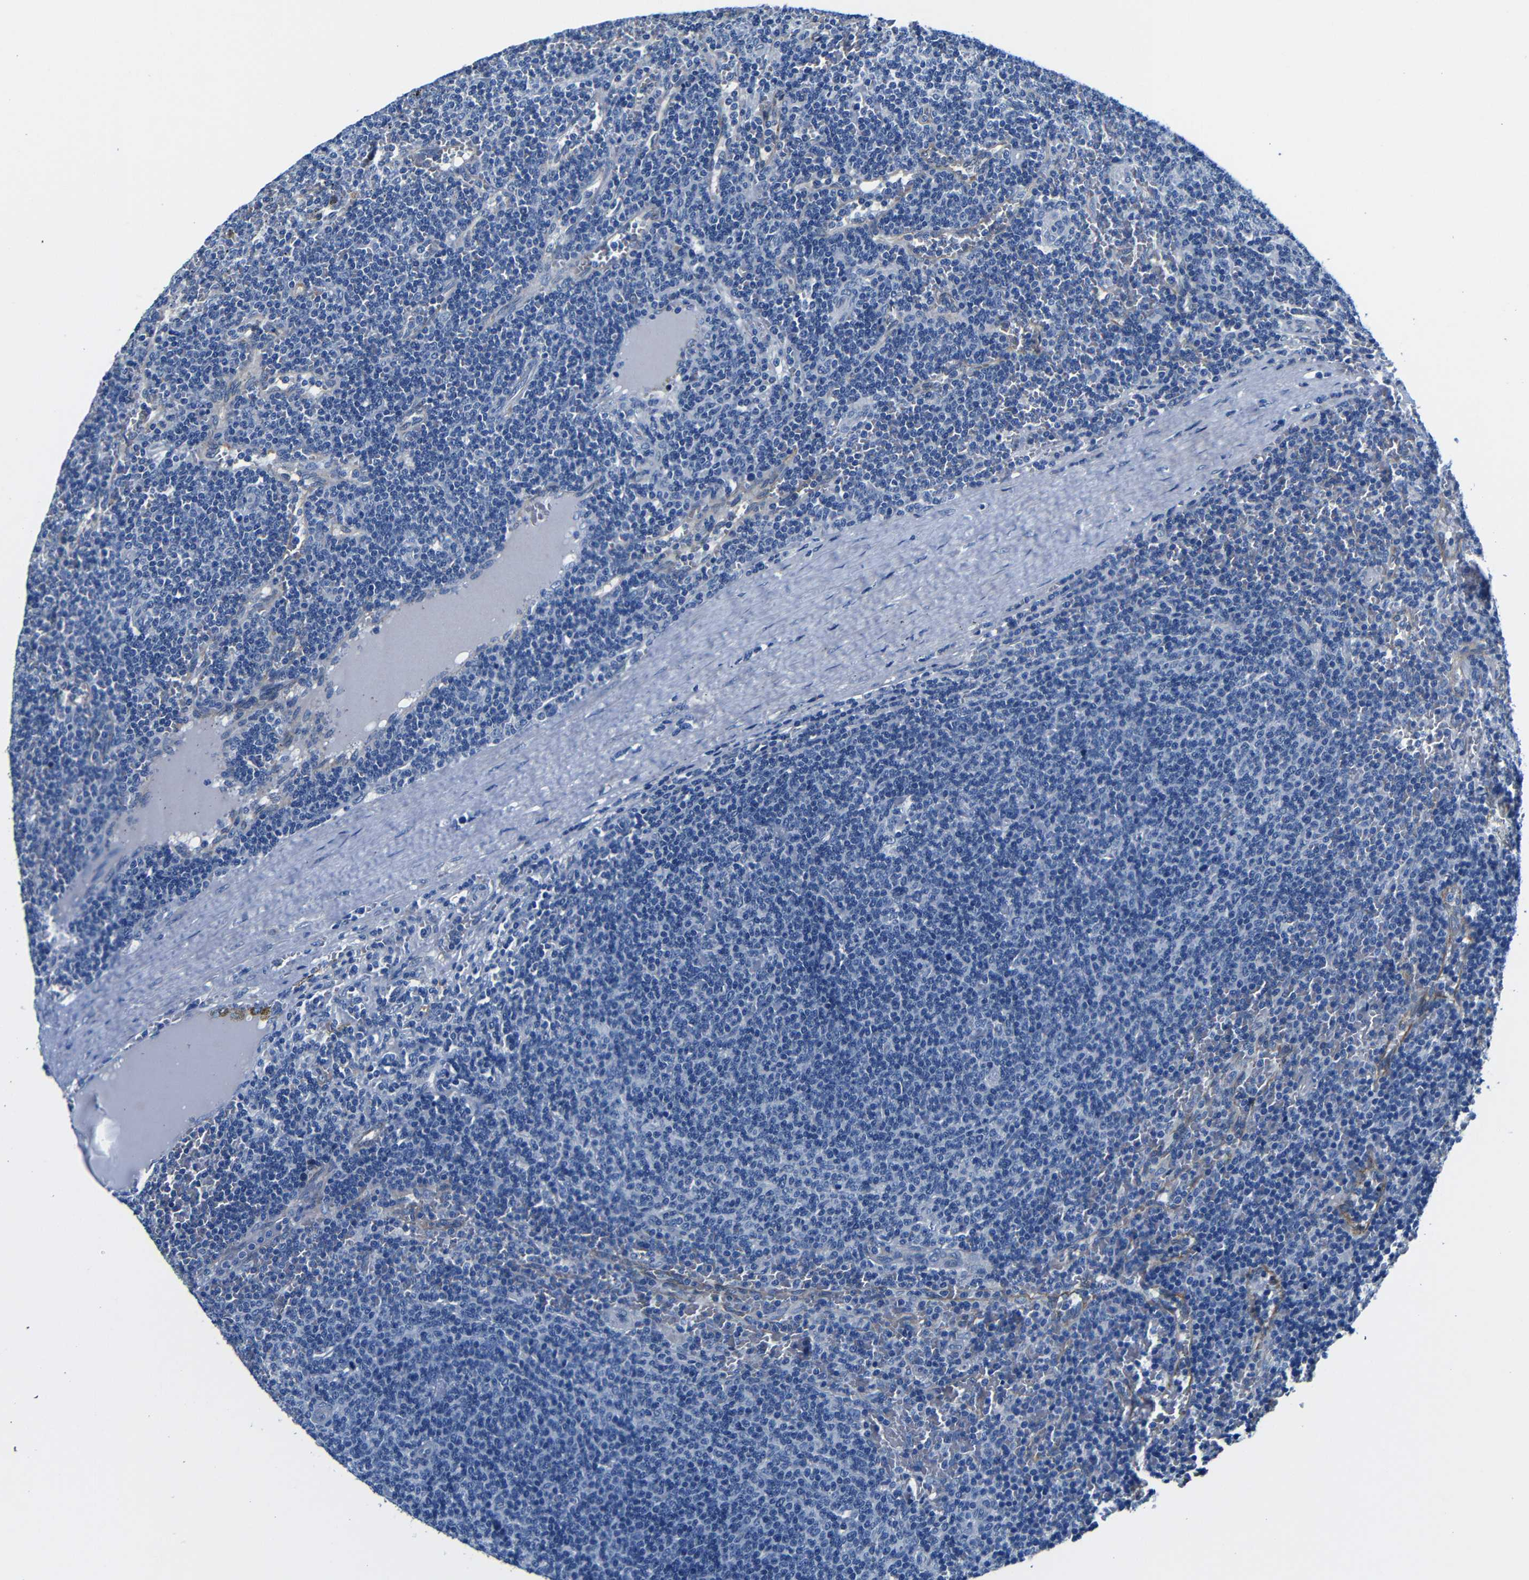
{"staining": {"intensity": "negative", "quantity": "none", "location": "none"}, "tissue": "lymphoma", "cell_type": "Tumor cells", "image_type": "cancer", "snomed": [{"axis": "morphology", "description": "Malignant lymphoma, non-Hodgkin's type, Low grade"}, {"axis": "topography", "description": "Spleen"}], "caption": "An immunohistochemistry histopathology image of malignant lymphoma, non-Hodgkin's type (low-grade) is shown. There is no staining in tumor cells of malignant lymphoma, non-Hodgkin's type (low-grade).", "gene": "TNFAIP1", "patient": {"sex": "female", "age": 50}}